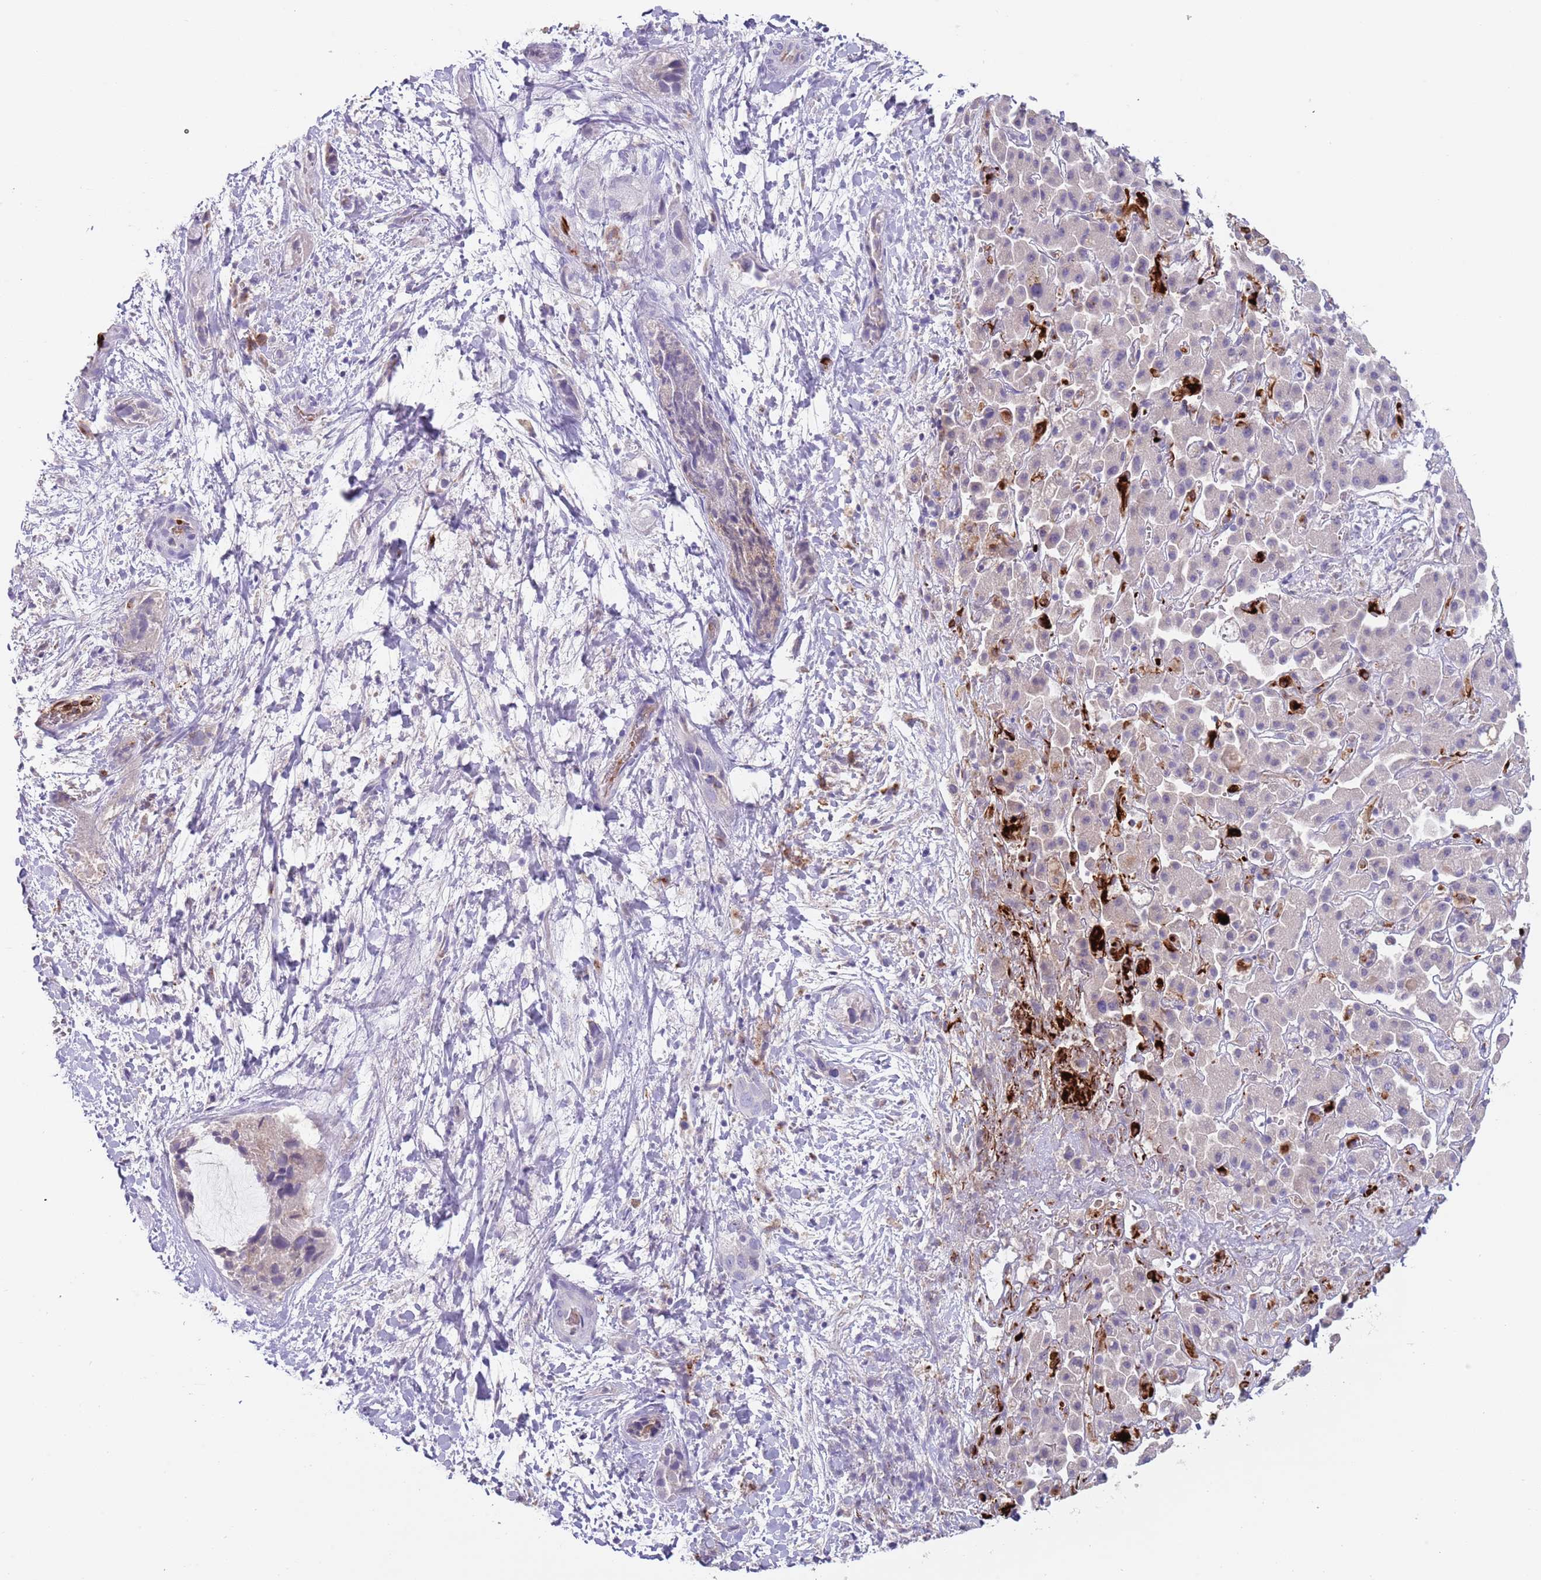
{"staining": {"intensity": "negative", "quantity": "none", "location": "none"}, "tissue": "liver cancer", "cell_type": "Tumor cells", "image_type": "cancer", "snomed": [{"axis": "morphology", "description": "Cholangiocarcinoma"}, {"axis": "topography", "description": "Liver"}], "caption": "Tumor cells are negative for brown protein staining in cholangiocarcinoma (liver).", "gene": "TMEM251", "patient": {"sex": "female", "age": 52}}